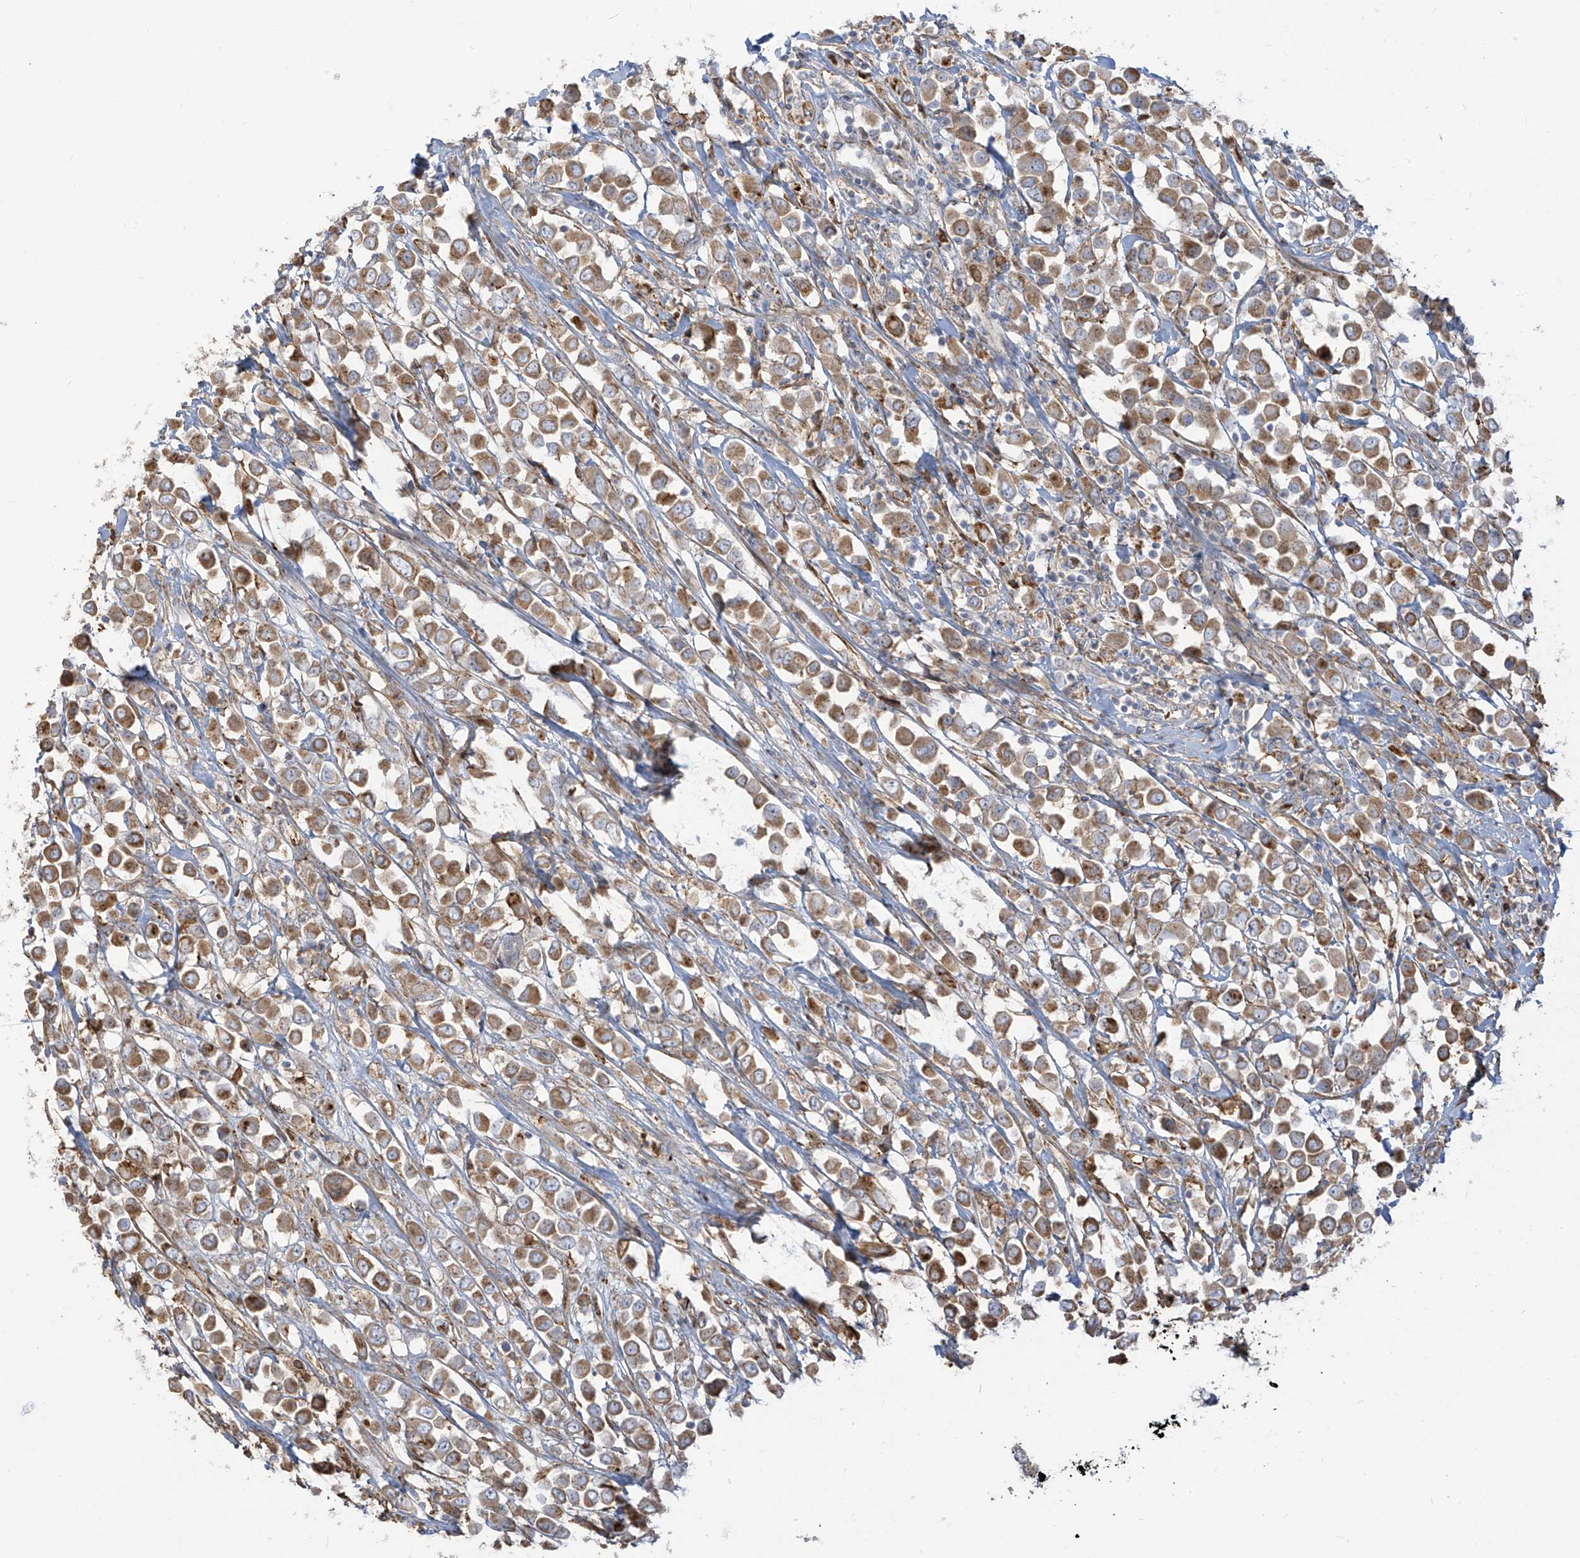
{"staining": {"intensity": "moderate", "quantity": ">75%", "location": "cytoplasmic/membranous"}, "tissue": "breast cancer", "cell_type": "Tumor cells", "image_type": "cancer", "snomed": [{"axis": "morphology", "description": "Duct carcinoma"}, {"axis": "topography", "description": "Breast"}], "caption": "A medium amount of moderate cytoplasmic/membranous positivity is appreciated in approximately >75% of tumor cells in breast cancer tissue.", "gene": "ZGRF1", "patient": {"sex": "female", "age": 61}}